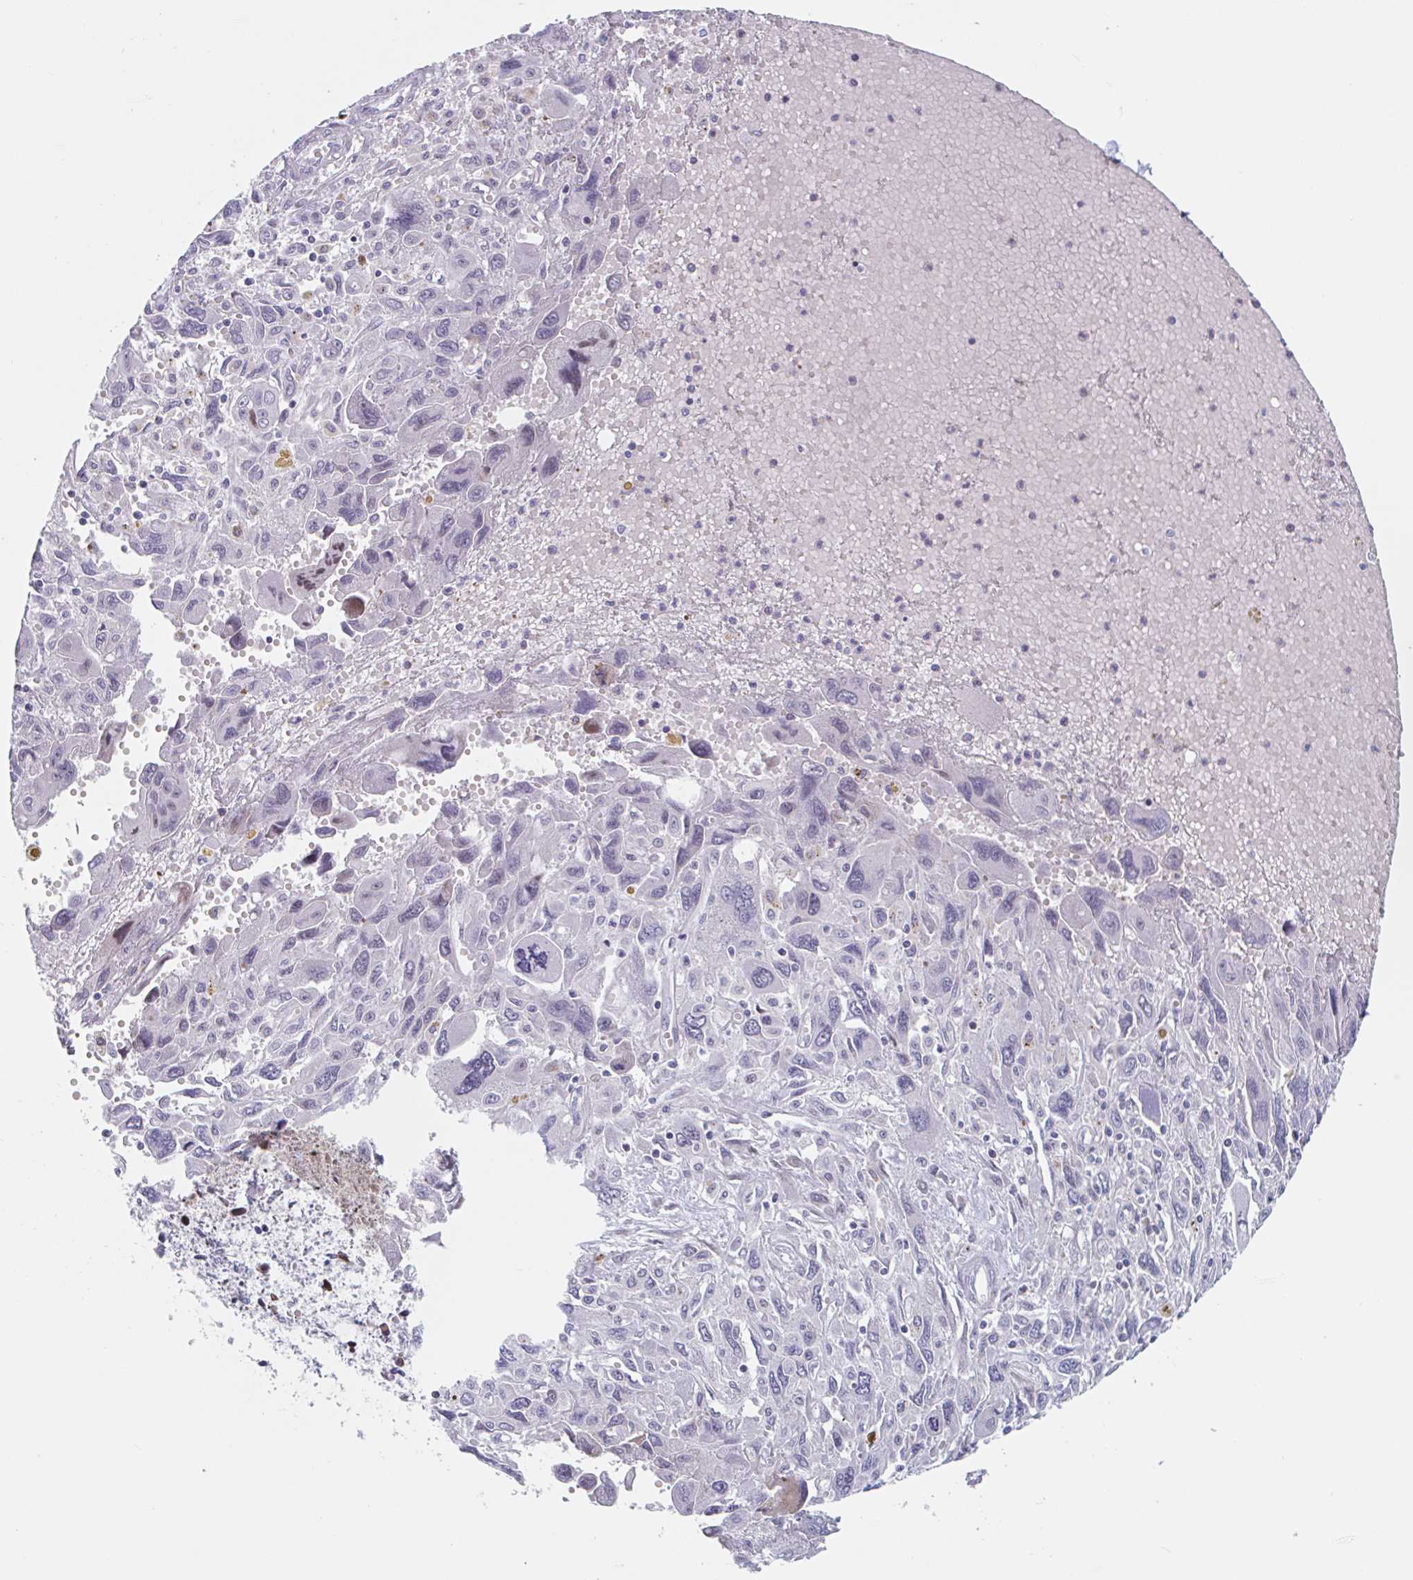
{"staining": {"intensity": "negative", "quantity": "none", "location": "none"}, "tissue": "pancreatic cancer", "cell_type": "Tumor cells", "image_type": "cancer", "snomed": [{"axis": "morphology", "description": "Adenocarcinoma, NOS"}, {"axis": "topography", "description": "Pancreas"}], "caption": "An image of pancreatic adenocarcinoma stained for a protein exhibits no brown staining in tumor cells. (Immunohistochemistry, brightfield microscopy, high magnification).", "gene": "DUXA", "patient": {"sex": "female", "age": 47}}